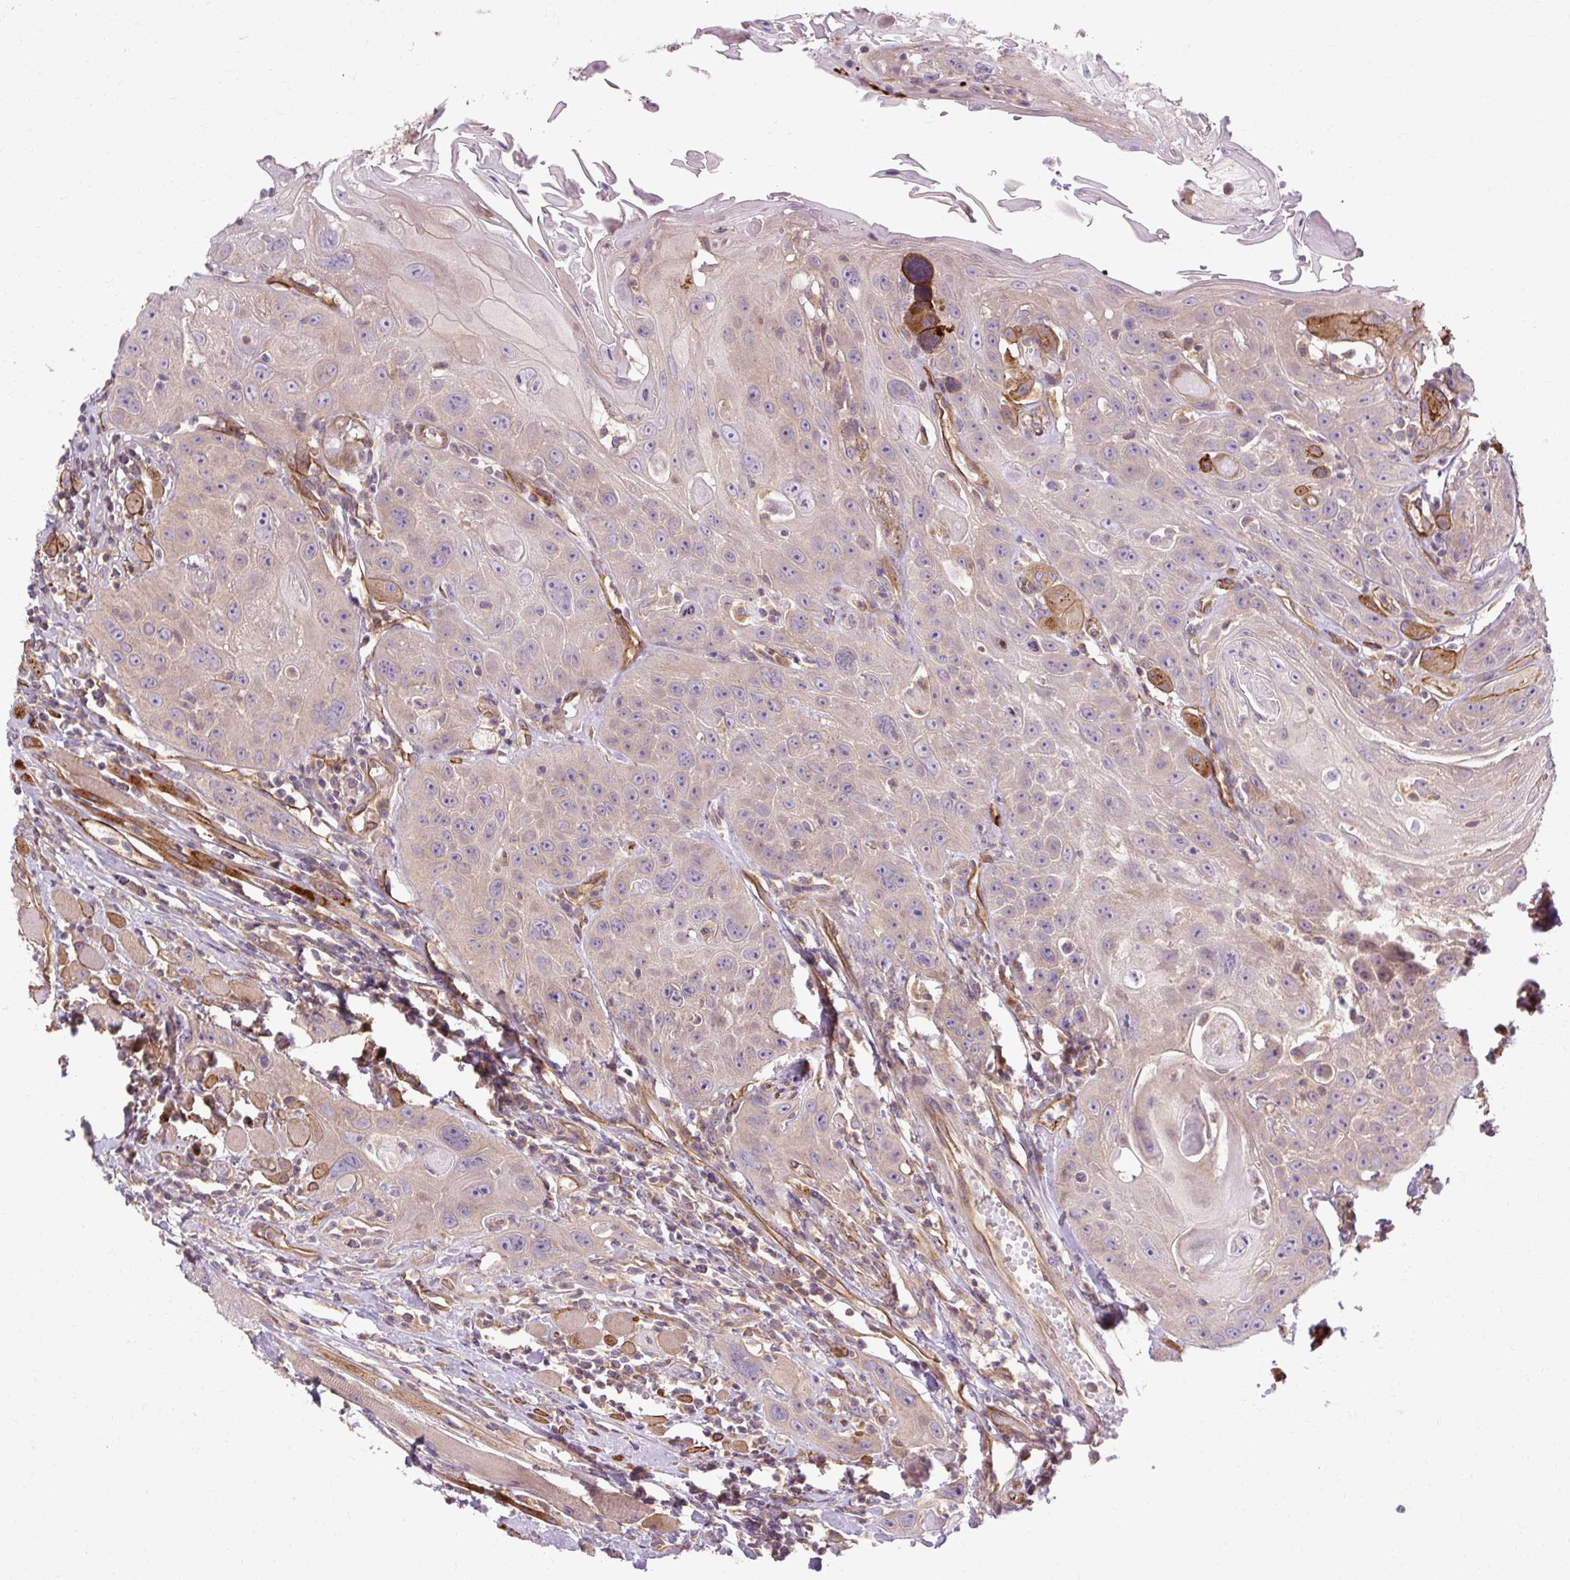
{"staining": {"intensity": "weak", "quantity": "<25%", "location": "cytoplasmic/membranous"}, "tissue": "head and neck cancer", "cell_type": "Tumor cells", "image_type": "cancer", "snomed": [{"axis": "morphology", "description": "Squamous cell carcinoma, NOS"}, {"axis": "topography", "description": "Head-Neck"}], "caption": "Immunohistochemical staining of human squamous cell carcinoma (head and neck) reveals no significant expression in tumor cells. The staining is performed using DAB brown chromogen with nuclei counter-stained in using hematoxylin.", "gene": "CCDC93", "patient": {"sex": "female", "age": 59}}